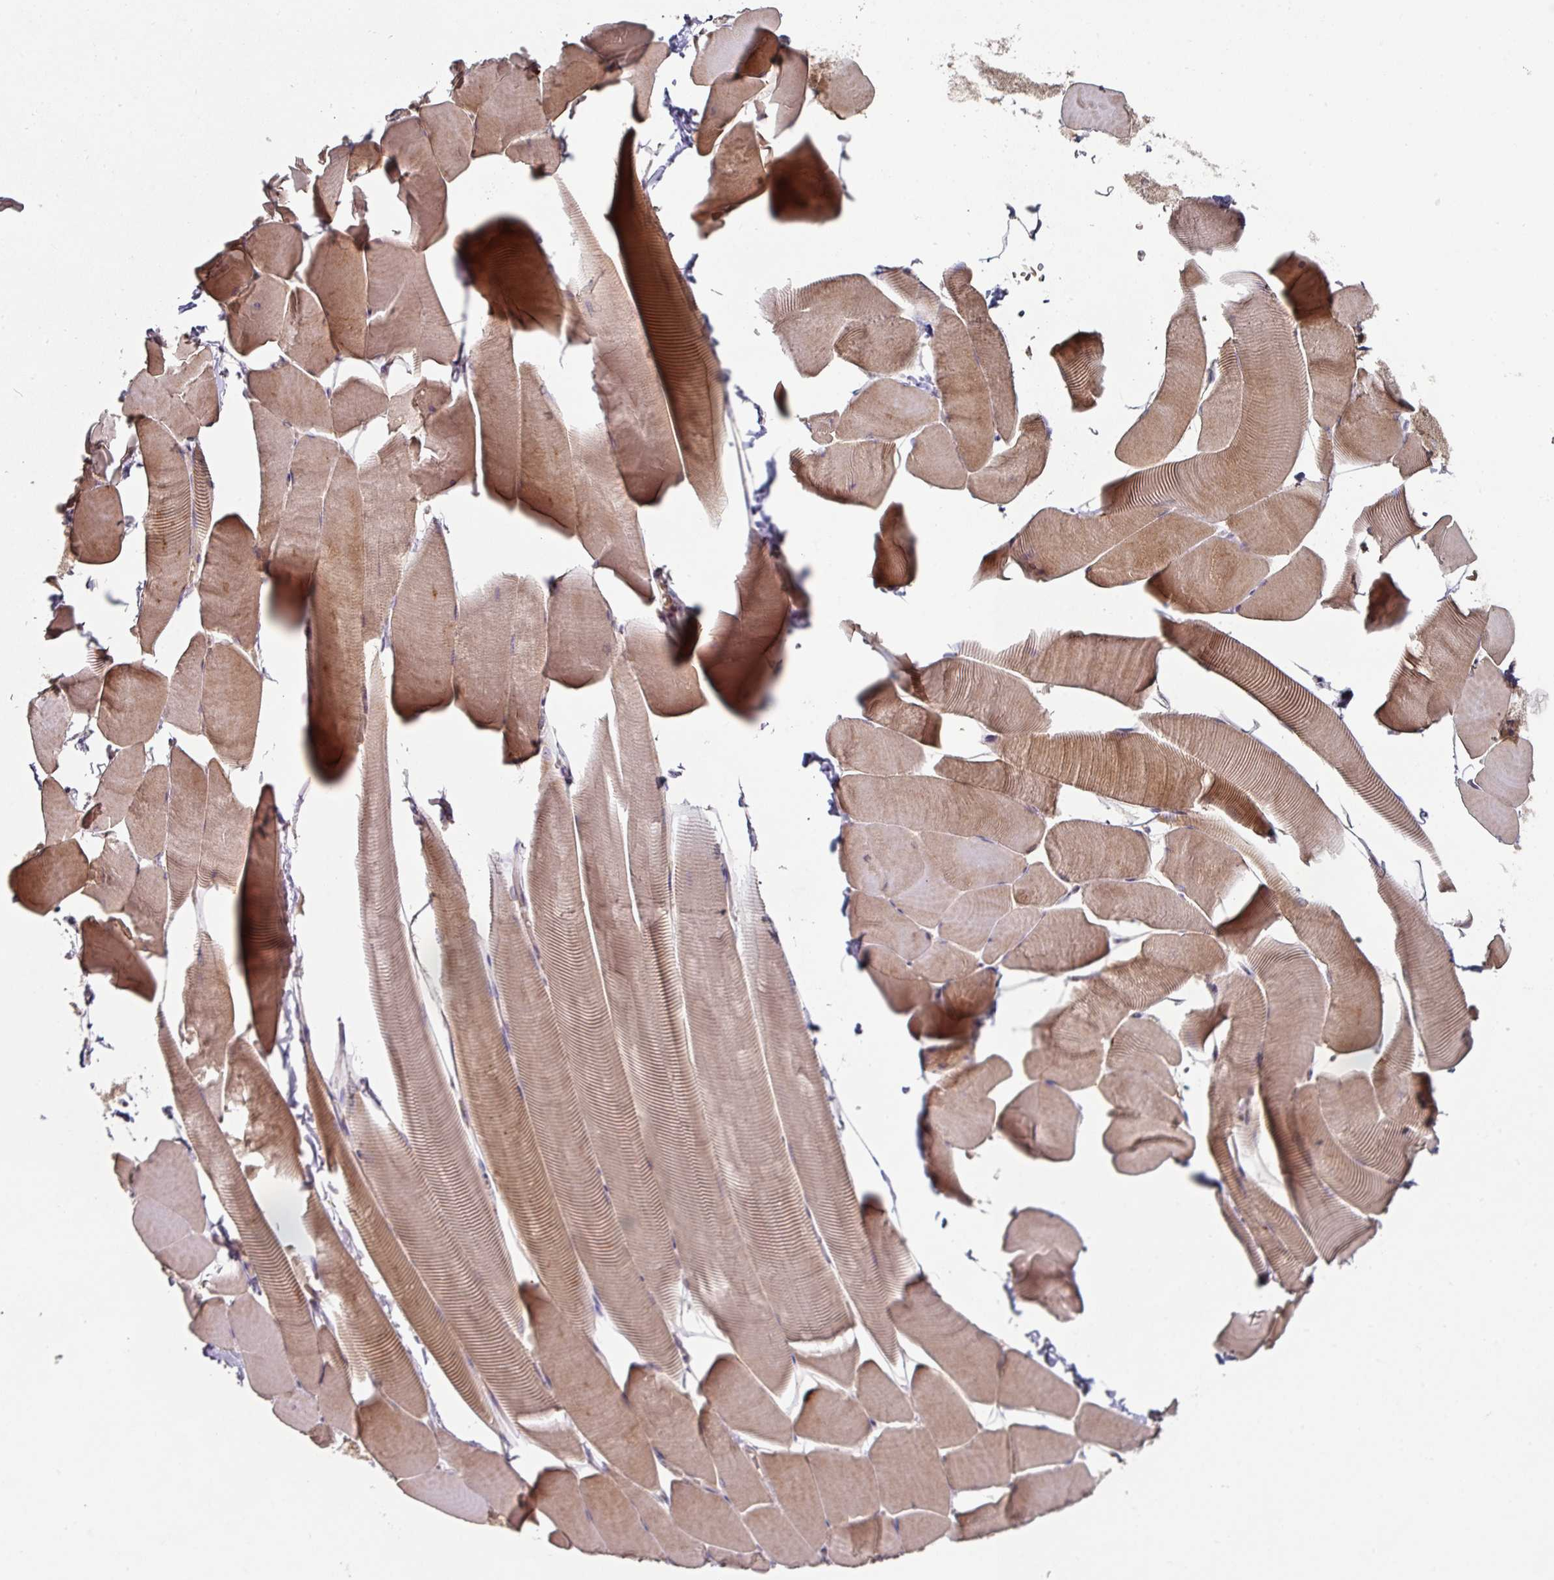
{"staining": {"intensity": "moderate", "quantity": ">75%", "location": "cytoplasmic/membranous"}, "tissue": "skeletal muscle", "cell_type": "Myocytes", "image_type": "normal", "snomed": [{"axis": "morphology", "description": "Normal tissue, NOS"}, {"axis": "topography", "description": "Skeletal muscle"}], "caption": "Protein staining shows moderate cytoplasmic/membranous expression in about >75% of myocytes in benign skeletal muscle.", "gene": "DNAJC7", "patient": {"sex": "male", "age": 25}}